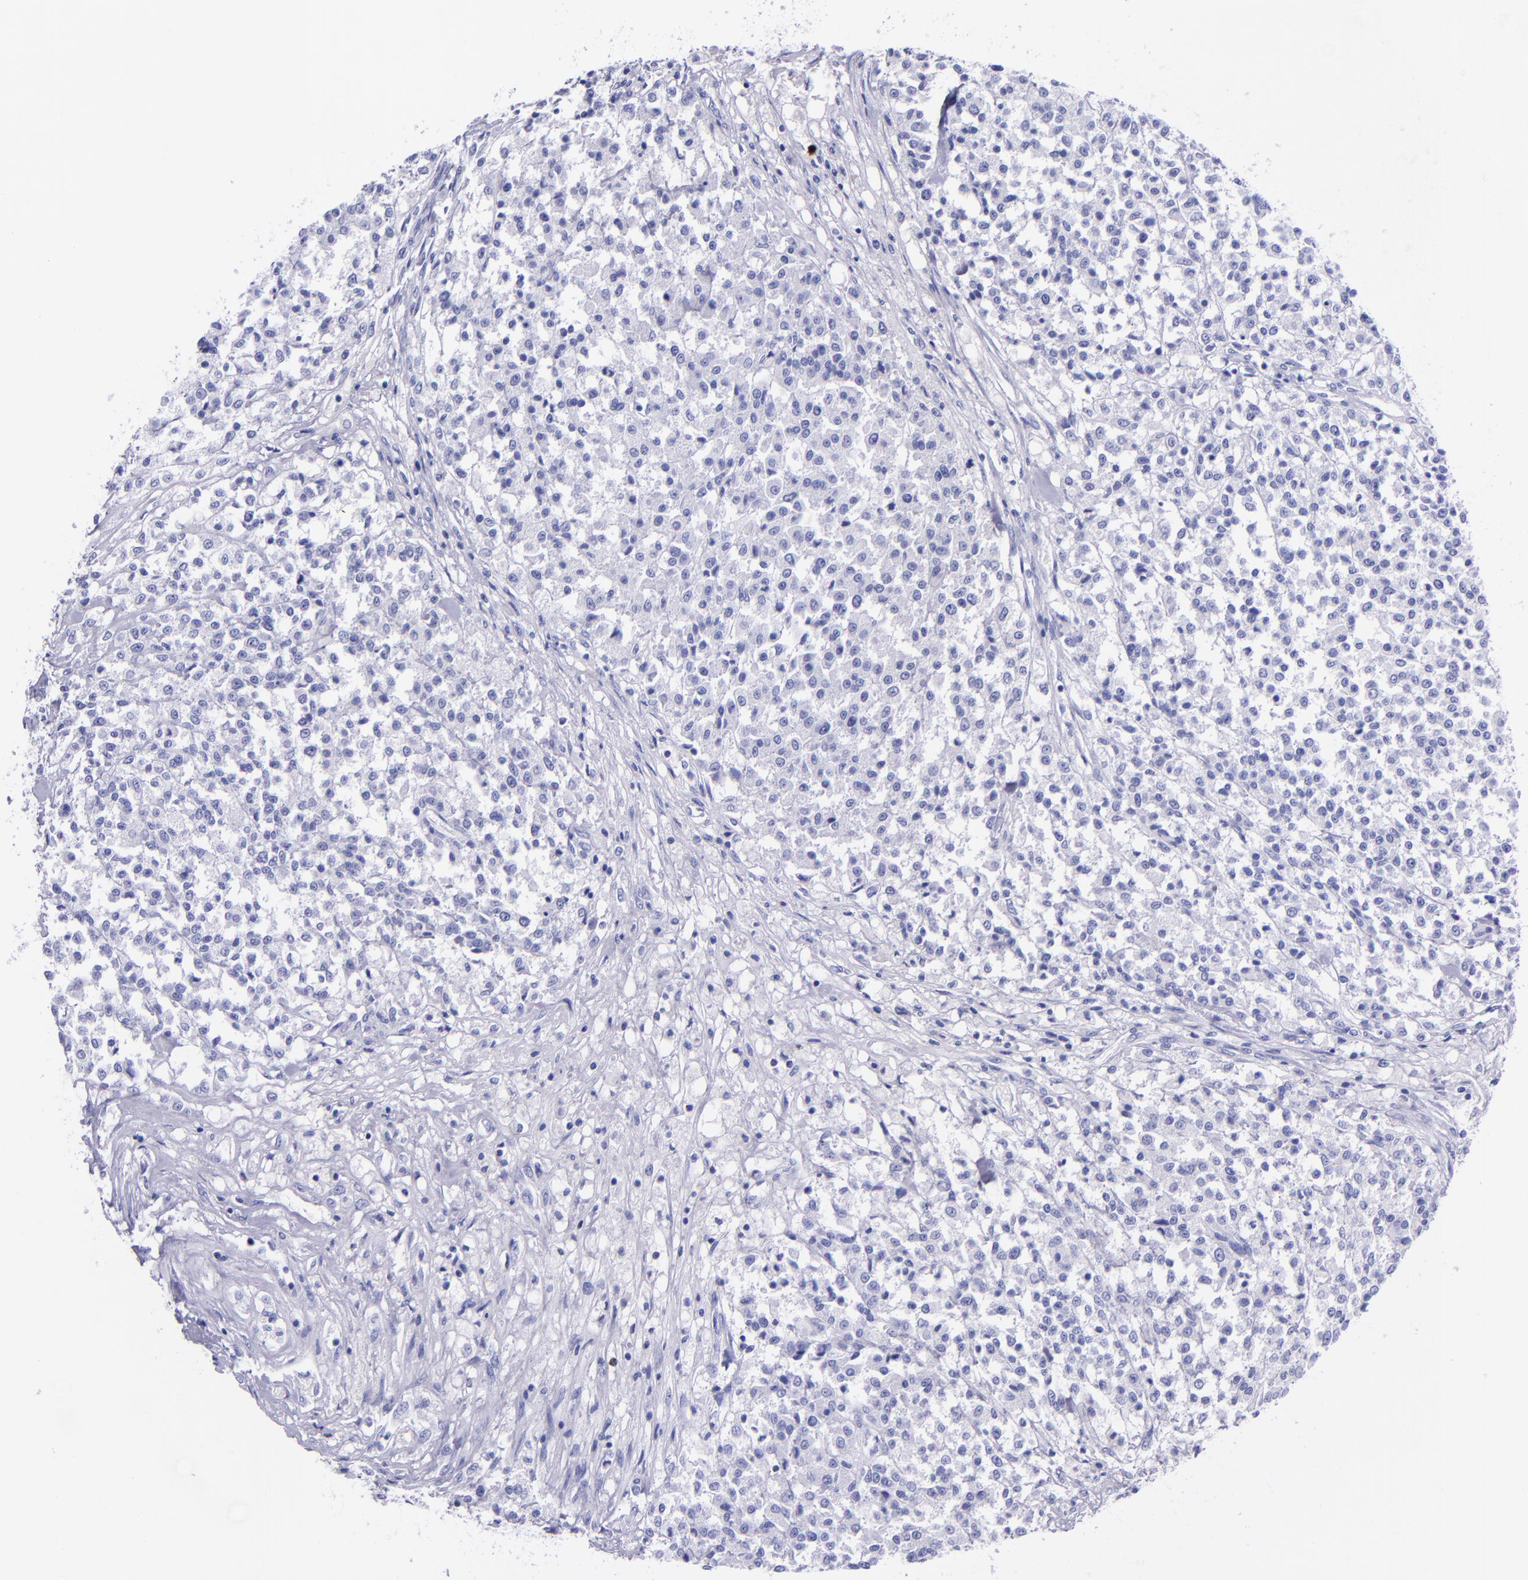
{"staining": {"intensity": "negative", "quantity": "none", "location": "none"}, "tissue": "testis cancer", "cell_type": "Tumor cells", "image_type": "cancer", "snomed": [{"axis": "morphology", "description": "Seminoma, NOS"}, {"axis": "topography", "description": "Testis"}], "caption": "Immunohistochemistry (IHC) of human testis seminoma demonstrates no positivity in tumor cells.", "gene": "LAG3", "patient": {"sex": "male", "age": 59}}